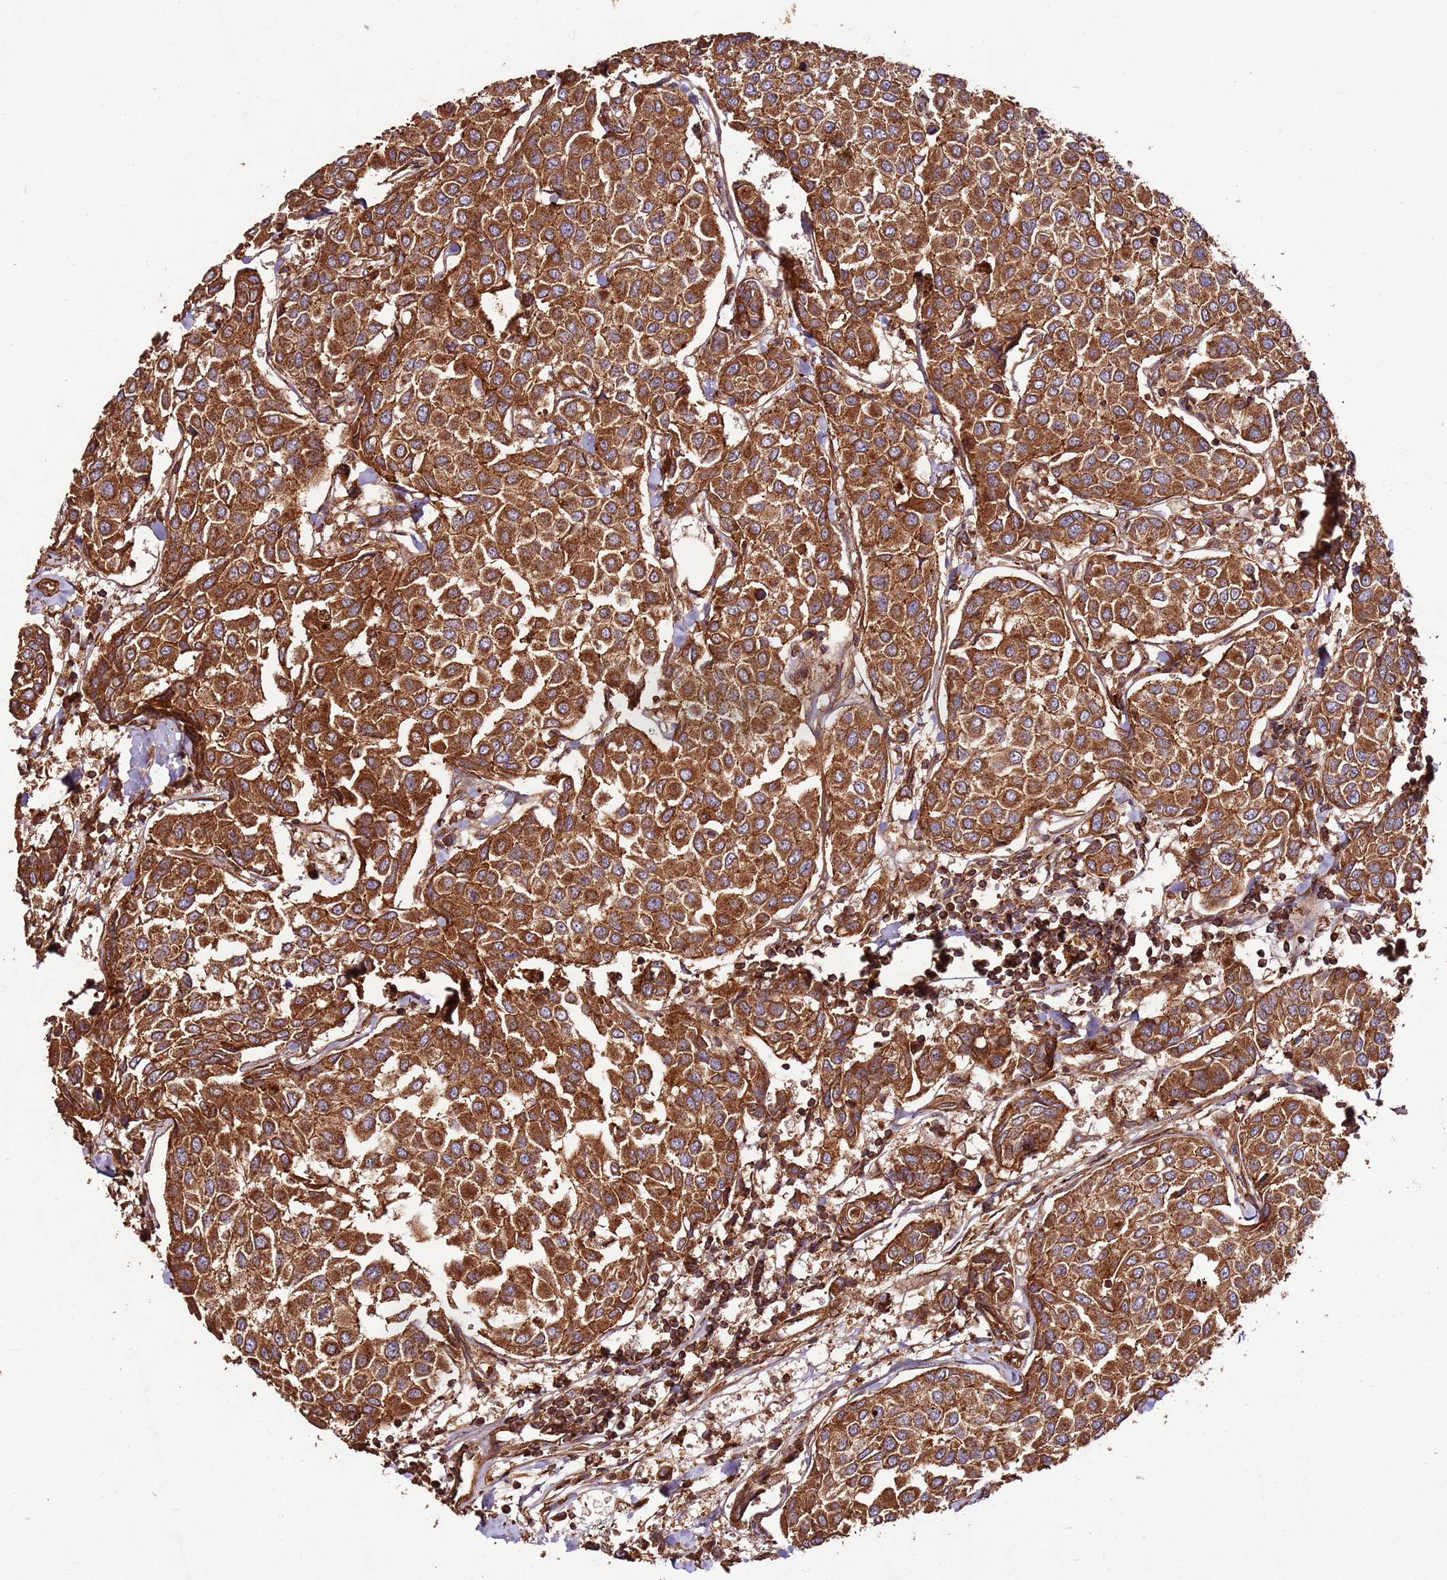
{"staining": {"intensity": "strong", "quantity": ">75%", "location": "cytoplasmic/membranous"}, "tissue": "breast cancer", "cell_type": "Tumor cells", "image_type": "cancer", "snomed": [{"axis": "morphology", "description": "Duct carcinoma"}, {"axis": "topography", "description": "Breast"}], "caption": "Immunohistochemistry (IHC) photomicrograph of breast cancer stained for a protein (brown), which displays high levels of strong cytoplasmic/membranous staining in about >75% of tumor cells.", "gene": "FAM186A", "patient": {"sex": "female", "age": 55}}